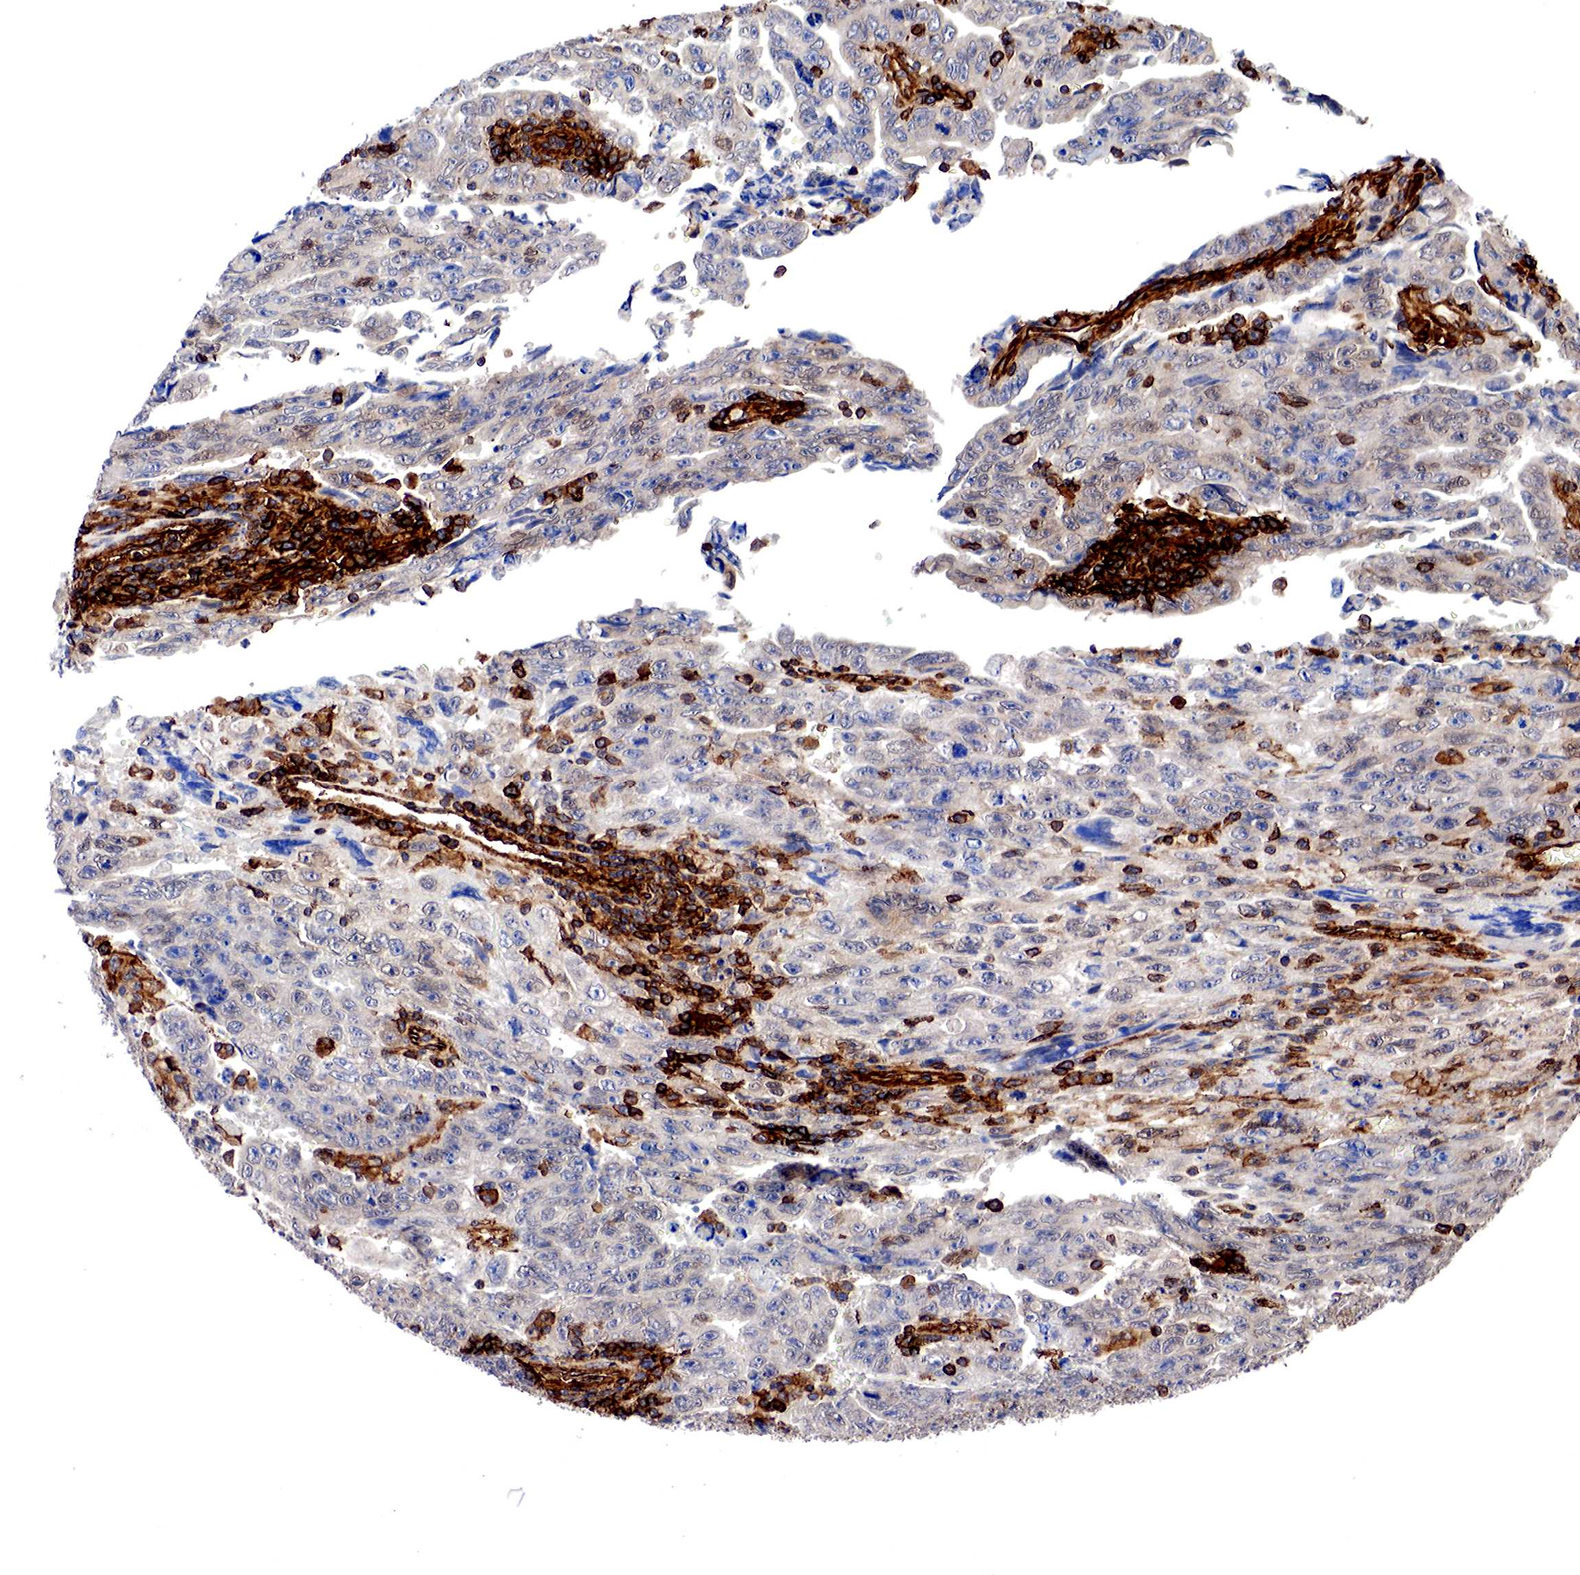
{"staining": {"intensity": "moderate", "quantity": "25%-75%", "location": "cytoplasmic/membranous,nuclear"}, "tissue": "testis cancer", "cell_type": "Tumor cells", "image_type": "cancer", "snomed": [{"axis": "morphology", "description": "Carcinoma, Embryonal, NOS"}, {"axis": "topography", "description": "Testis"}], "caption": "Tumor cells display moderate cytoplasmic/membranous and nuclear staining in about 25%-75% of cells in testis cancer.", "gene": "PABIR2", "patient": {"sex": "male", "age": 28}}